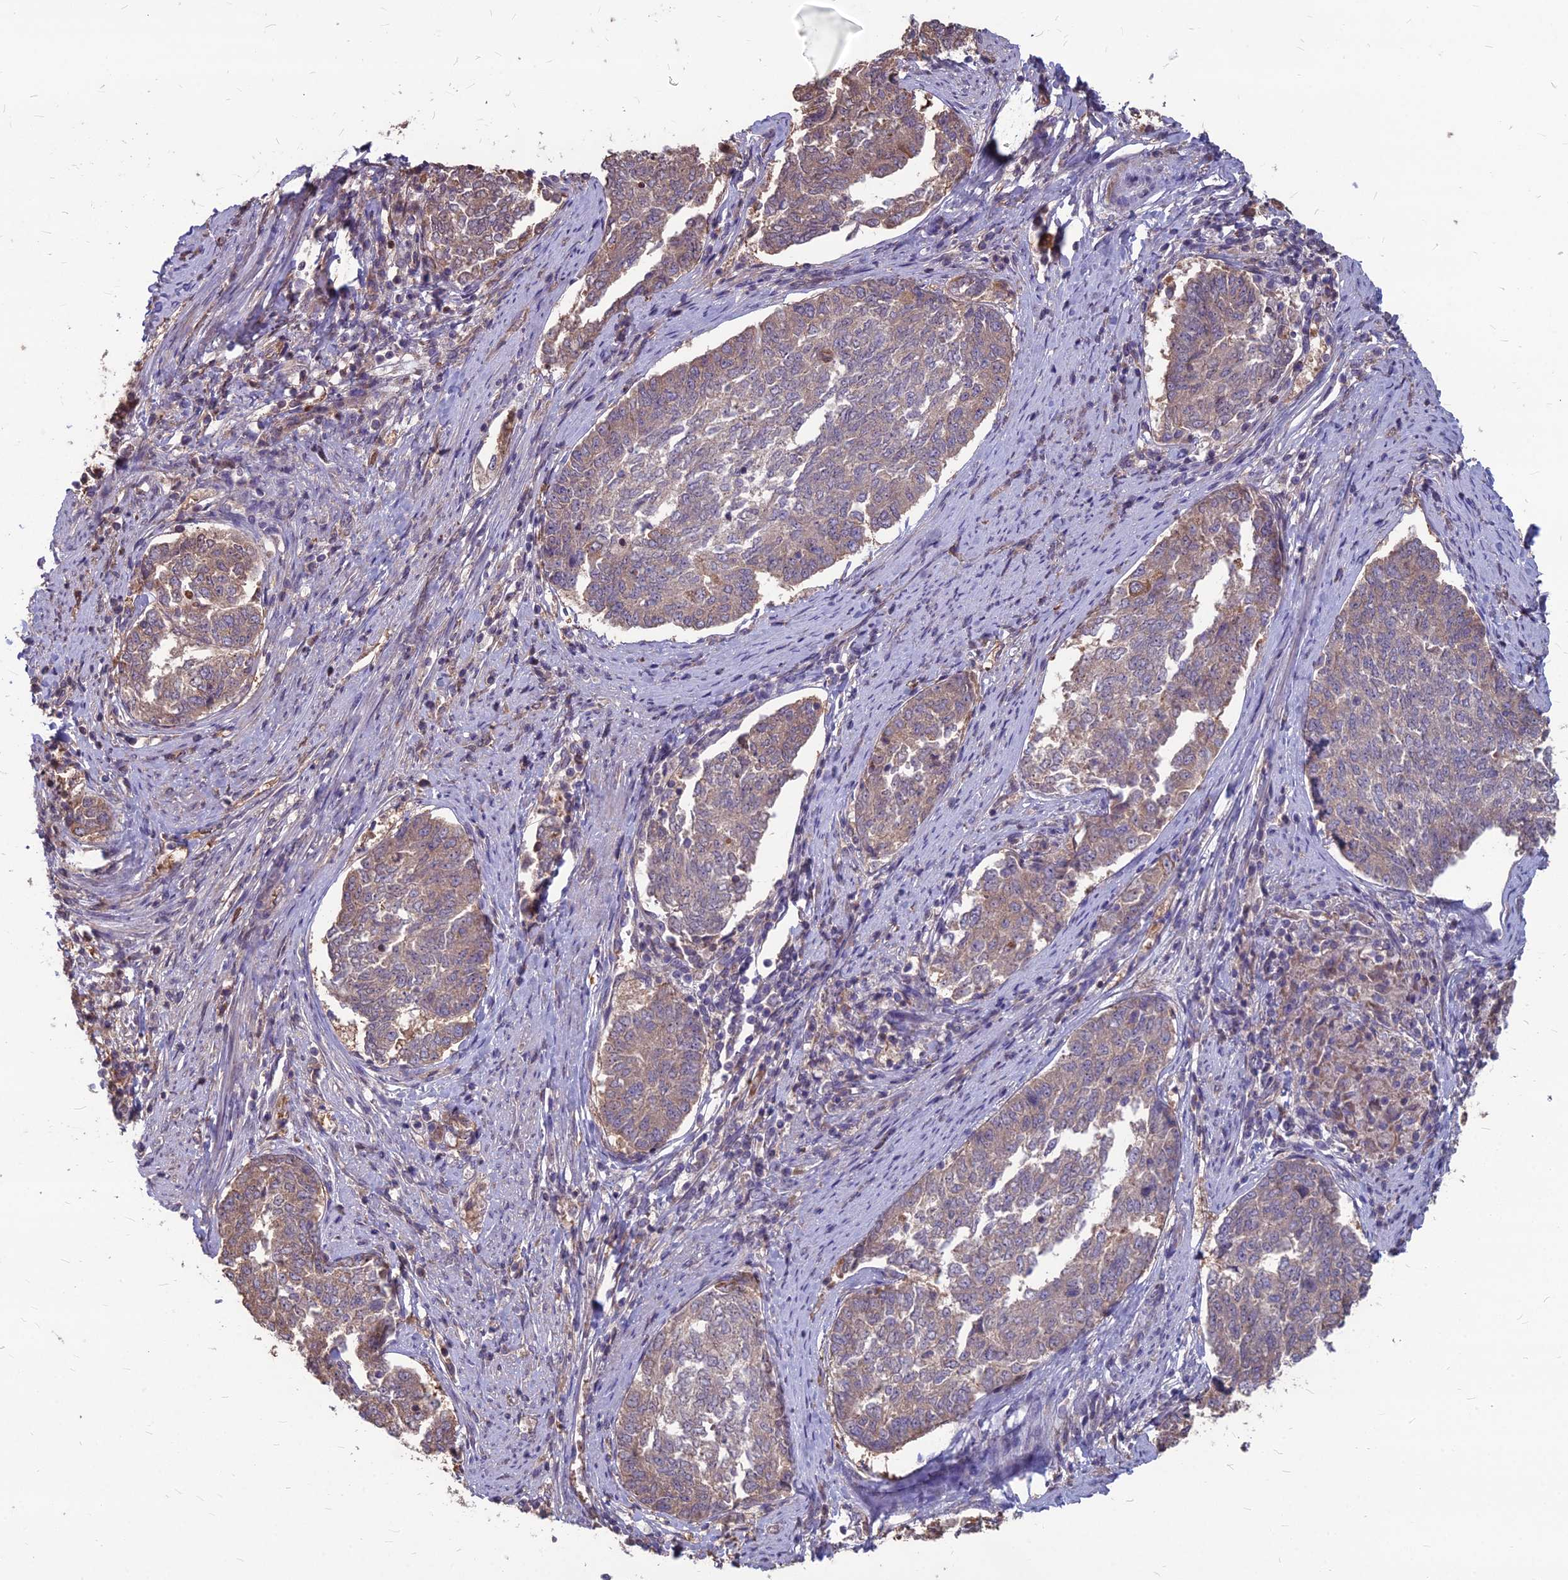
{"staining": {"intensity": "weak", "quantity": ">75%", "location": "cytoplasmic/membranous"}, "tissue": "endometrial cancer", "cell_type": "Tumor cells", "image_type": "cancer", "snomed": [{"axis": "morphology", "description": "Adenocarcinoma, NOS"}, {"axis": "topography", "description": "Endometrium"}], "caption": "Endometrial adenocarcinoma stained for a protein (brown) displays weak cytoplasmic/membranous positive positivity in about >75% of tumor cells.", "gene": "LSM6", "patient": {"sex": "female", "age": 80}}